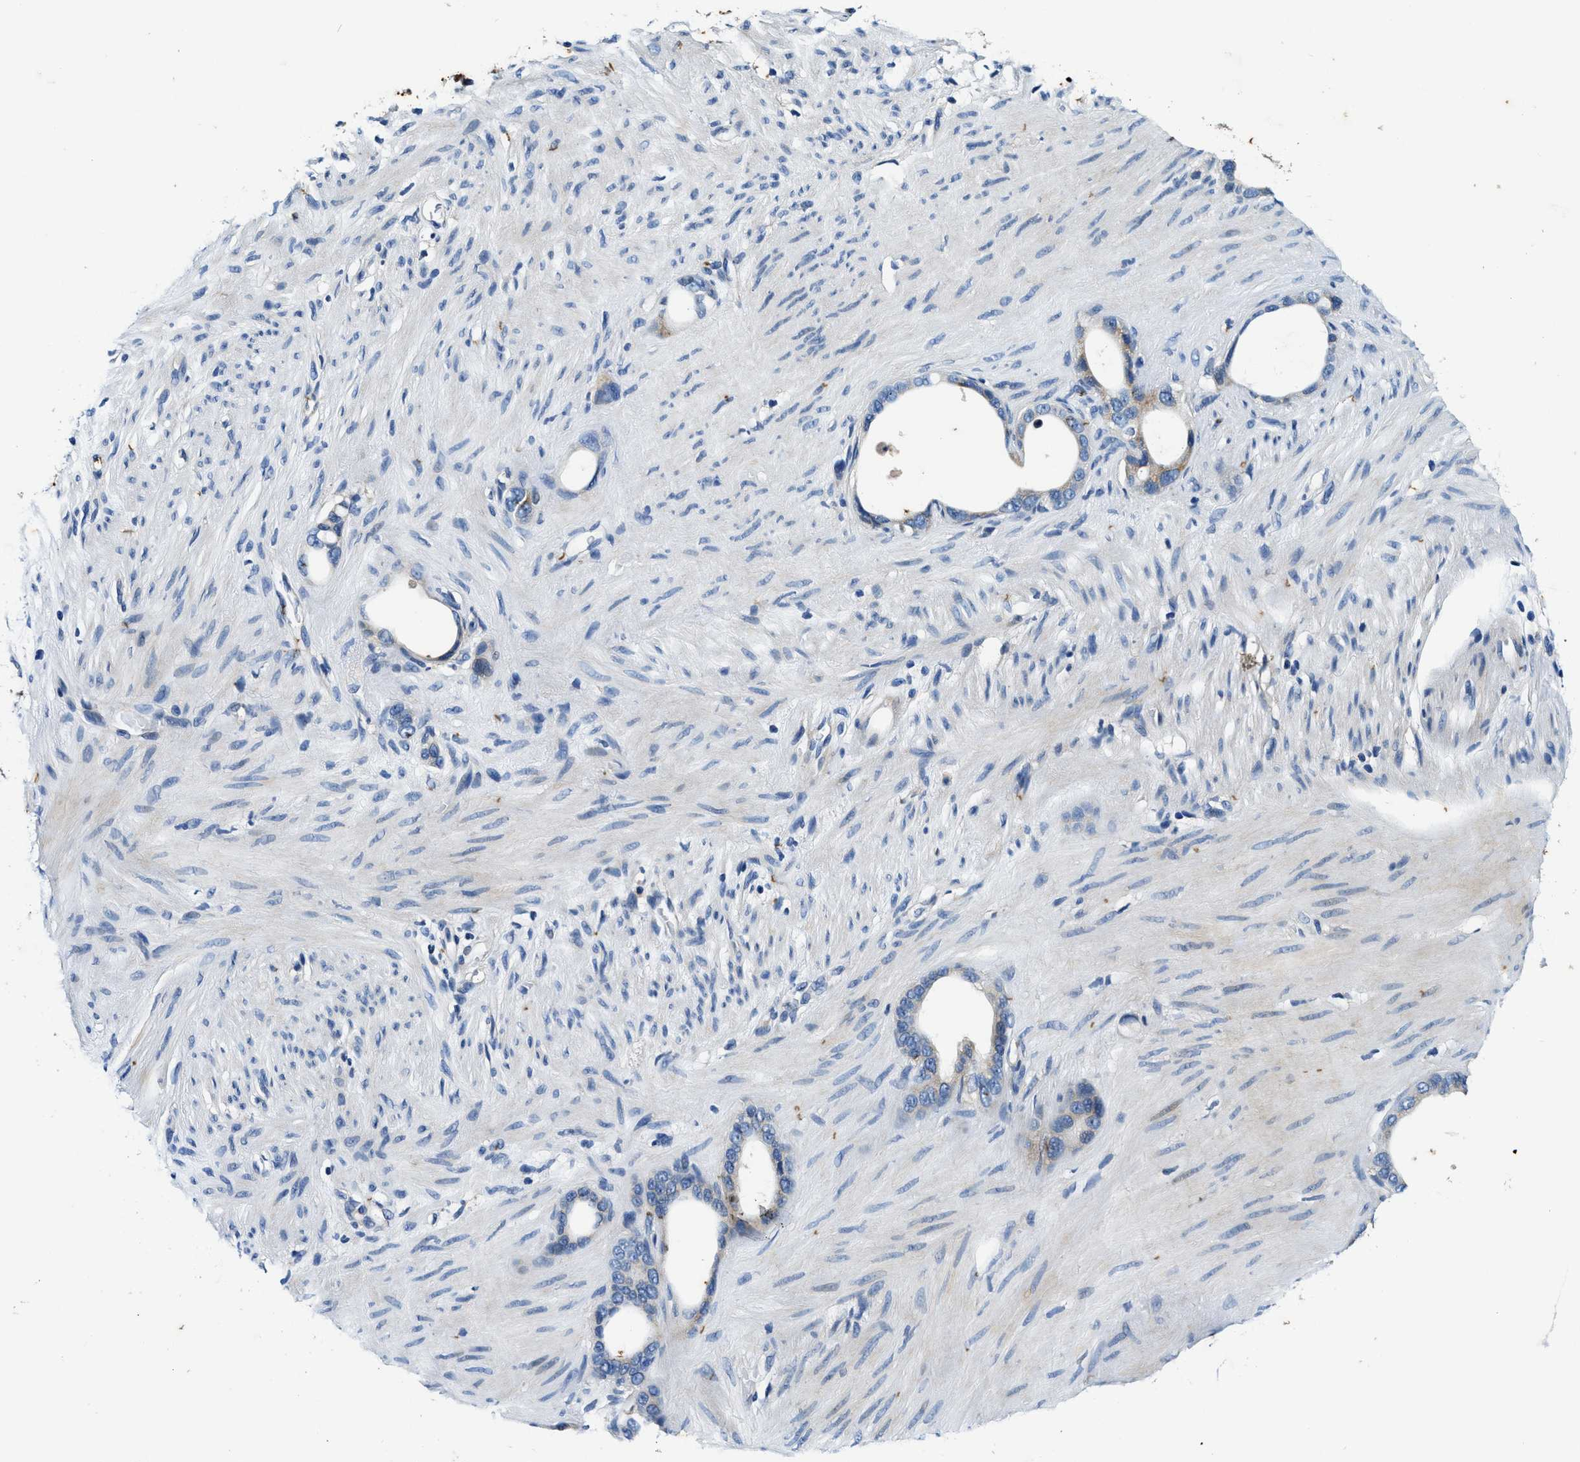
{"staining": {"intensity": "weak", "quantity": "<25%", "location": "cytoplasmic/membranous"}, "tissue": "stomach cancer", "cell_type": "Tumor cells", "image_type": "cancer", "snomed": [{"axis": "morphology", "description": "Adenocarcinoma, NOS"}, {"axis": "topography", "description": "Stomach"}], "caption": "An immunohistochemistry micrograph of stomach cancer is shown. There is no staining in tumor cells of stomach cancer.", "gene": "PI4KB", "patient": {"sex": "female", "age": 75}}